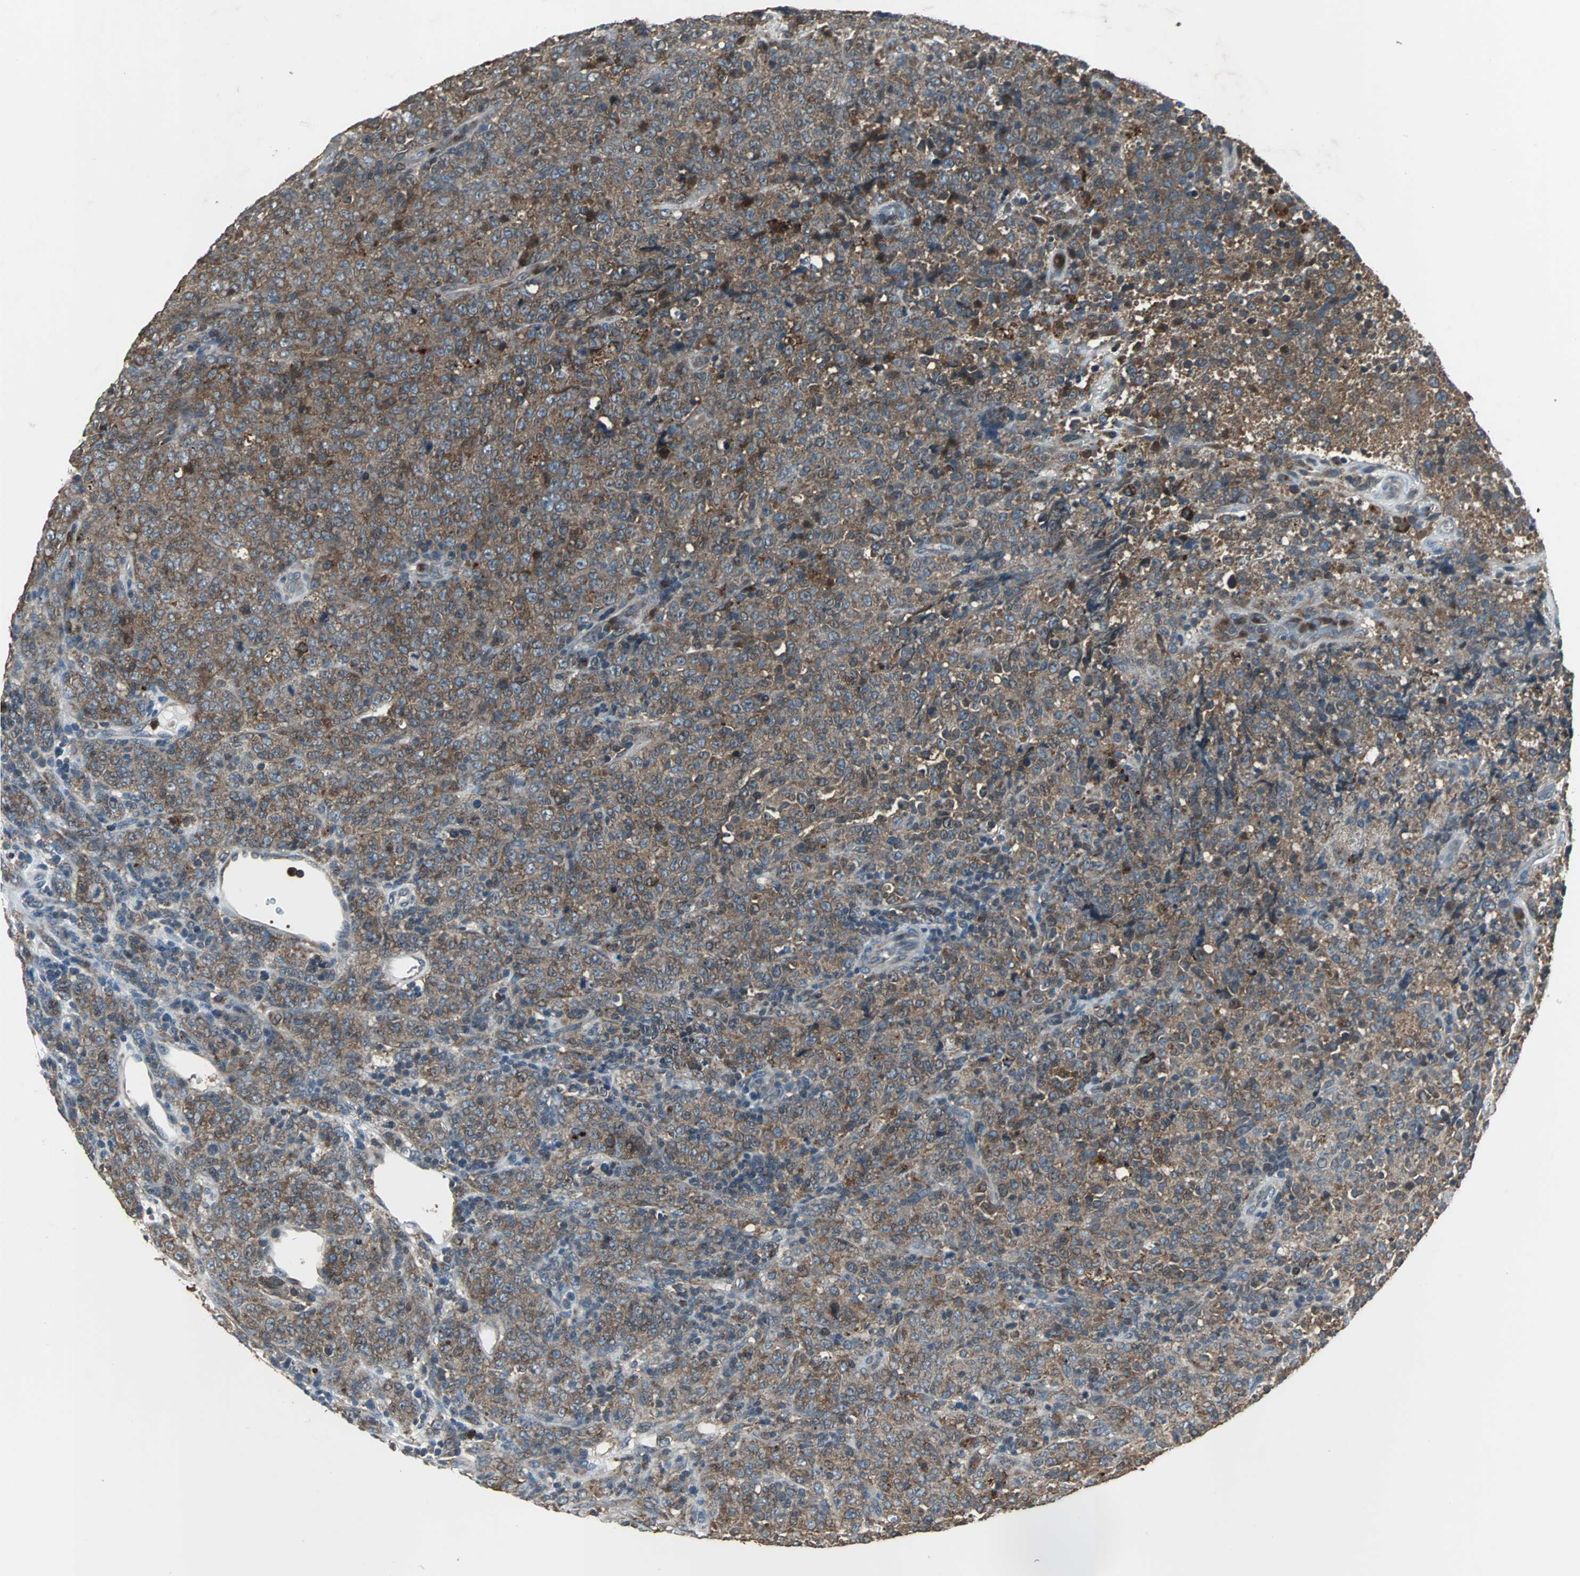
{"staining": {"intensity": "moderate", "quantity": ">75%", "location": "cytoplasmic/membranous"}, "tissue": "lymphoma", "cell_type": "Tumor cells", "image_type": "cancer", "snomed": [{"axis": "morphology", "description": "Malignant lymphoma, non-Hodgkin's type, High grade"}, {"axis": "topography", "description": "Tonsil"}], "caption": "Protein staining exhibits moderate cytoplasmic/membranous positivity in about >75% of tumor cells in malignant lymphoma, non-Hodgkin's type (high-grade). (brown staining indicates protein expression, while blue staining denotes nuclei).", "gene": "SOS1", "patient": {"sex": "female", "age": 36}}